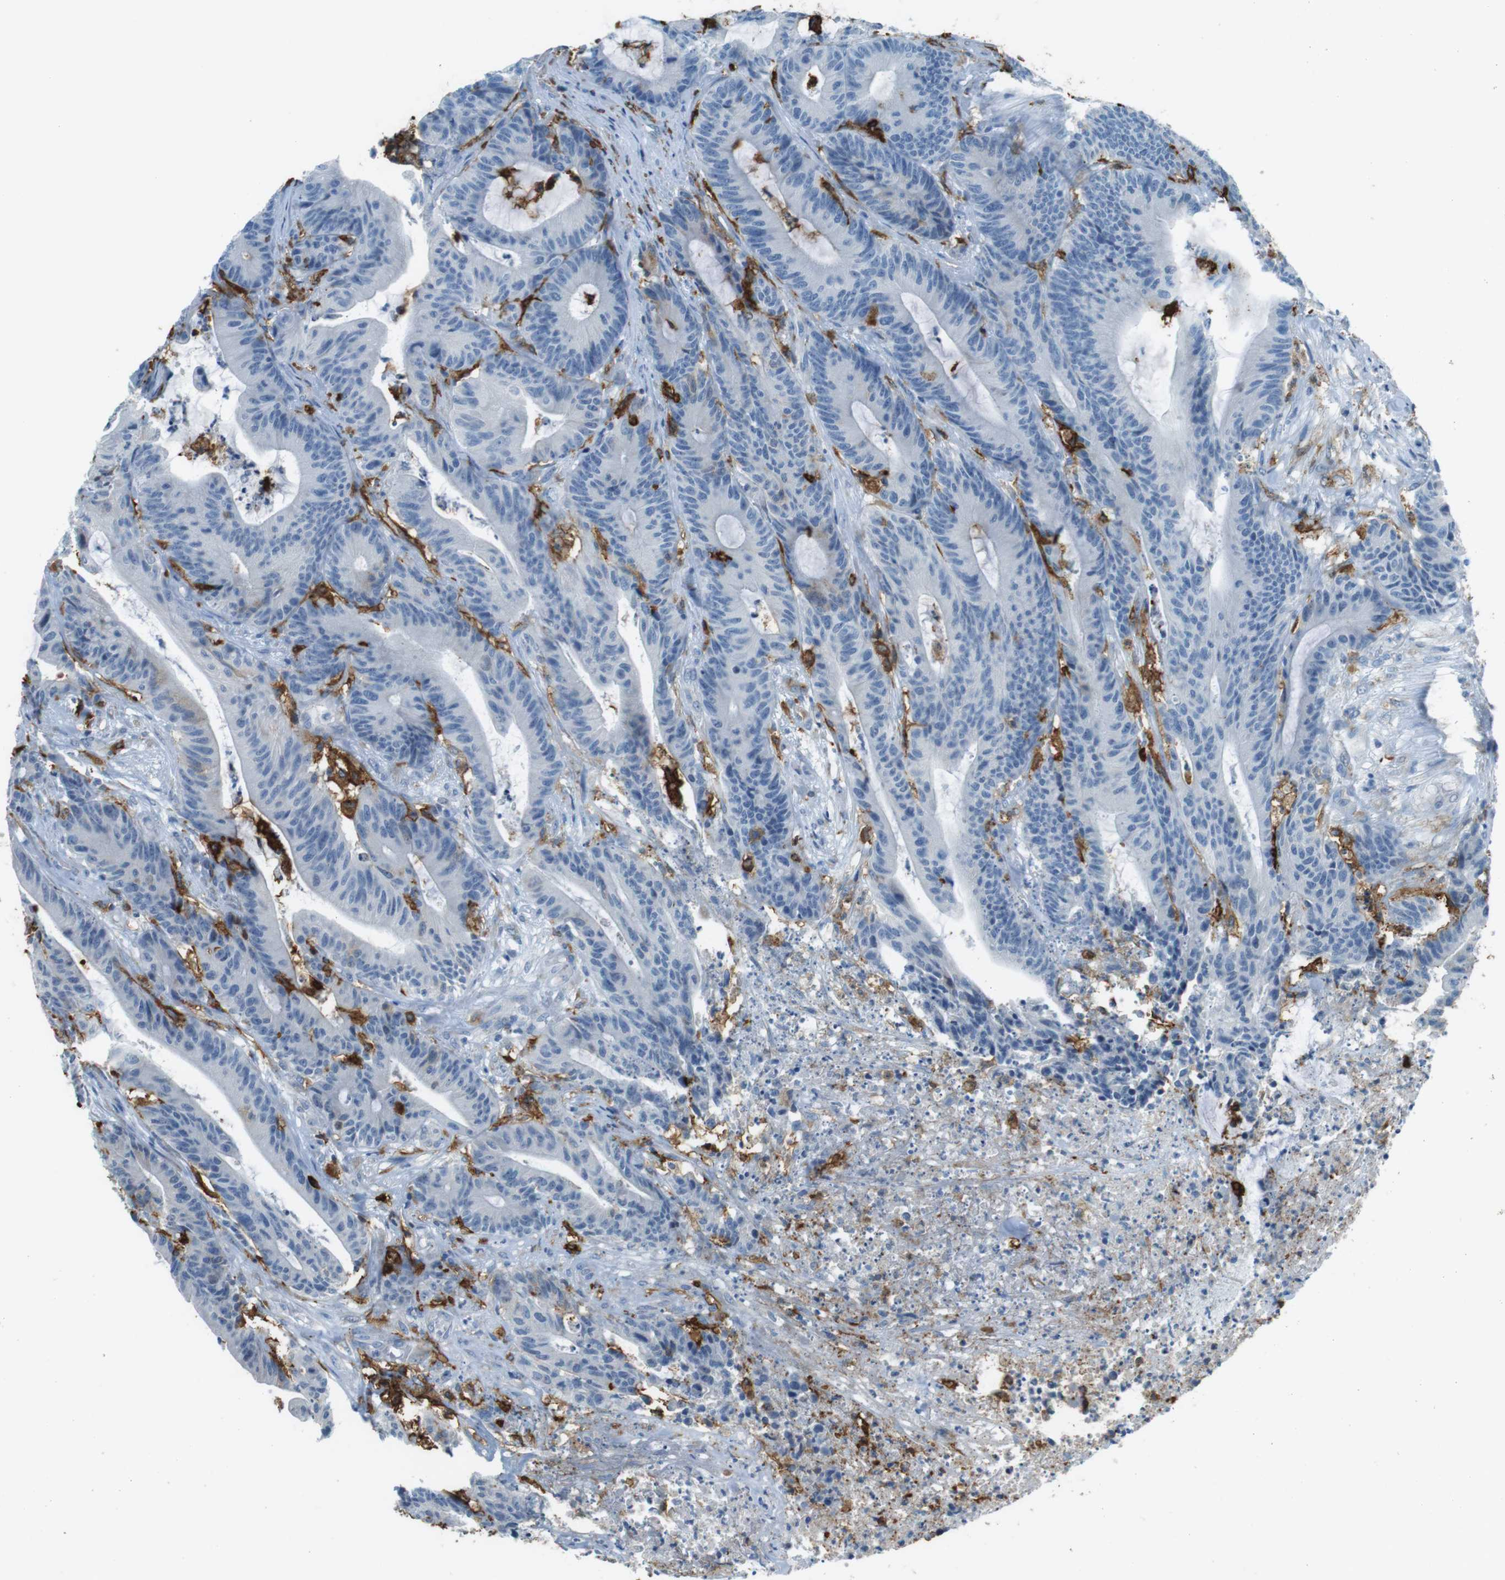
{"staining": {"intensity": "negative", "quantity": "none", "location": "none"}, "tissue": "colorectal cancer", "cell_type": "Tumor cells", "image_type": "cancer", "snomed": [{"axis": "morphology", "description": "Adenocarcinoma, NOS"}, {"axis": "topography", "description": "Colon"}], "caption": "Tumor cells show no significant expression in colorectal cancer (adenocarcinoma).", "gene": "HLA-DRA", "patient": {"sex": "female", "age": 84}}